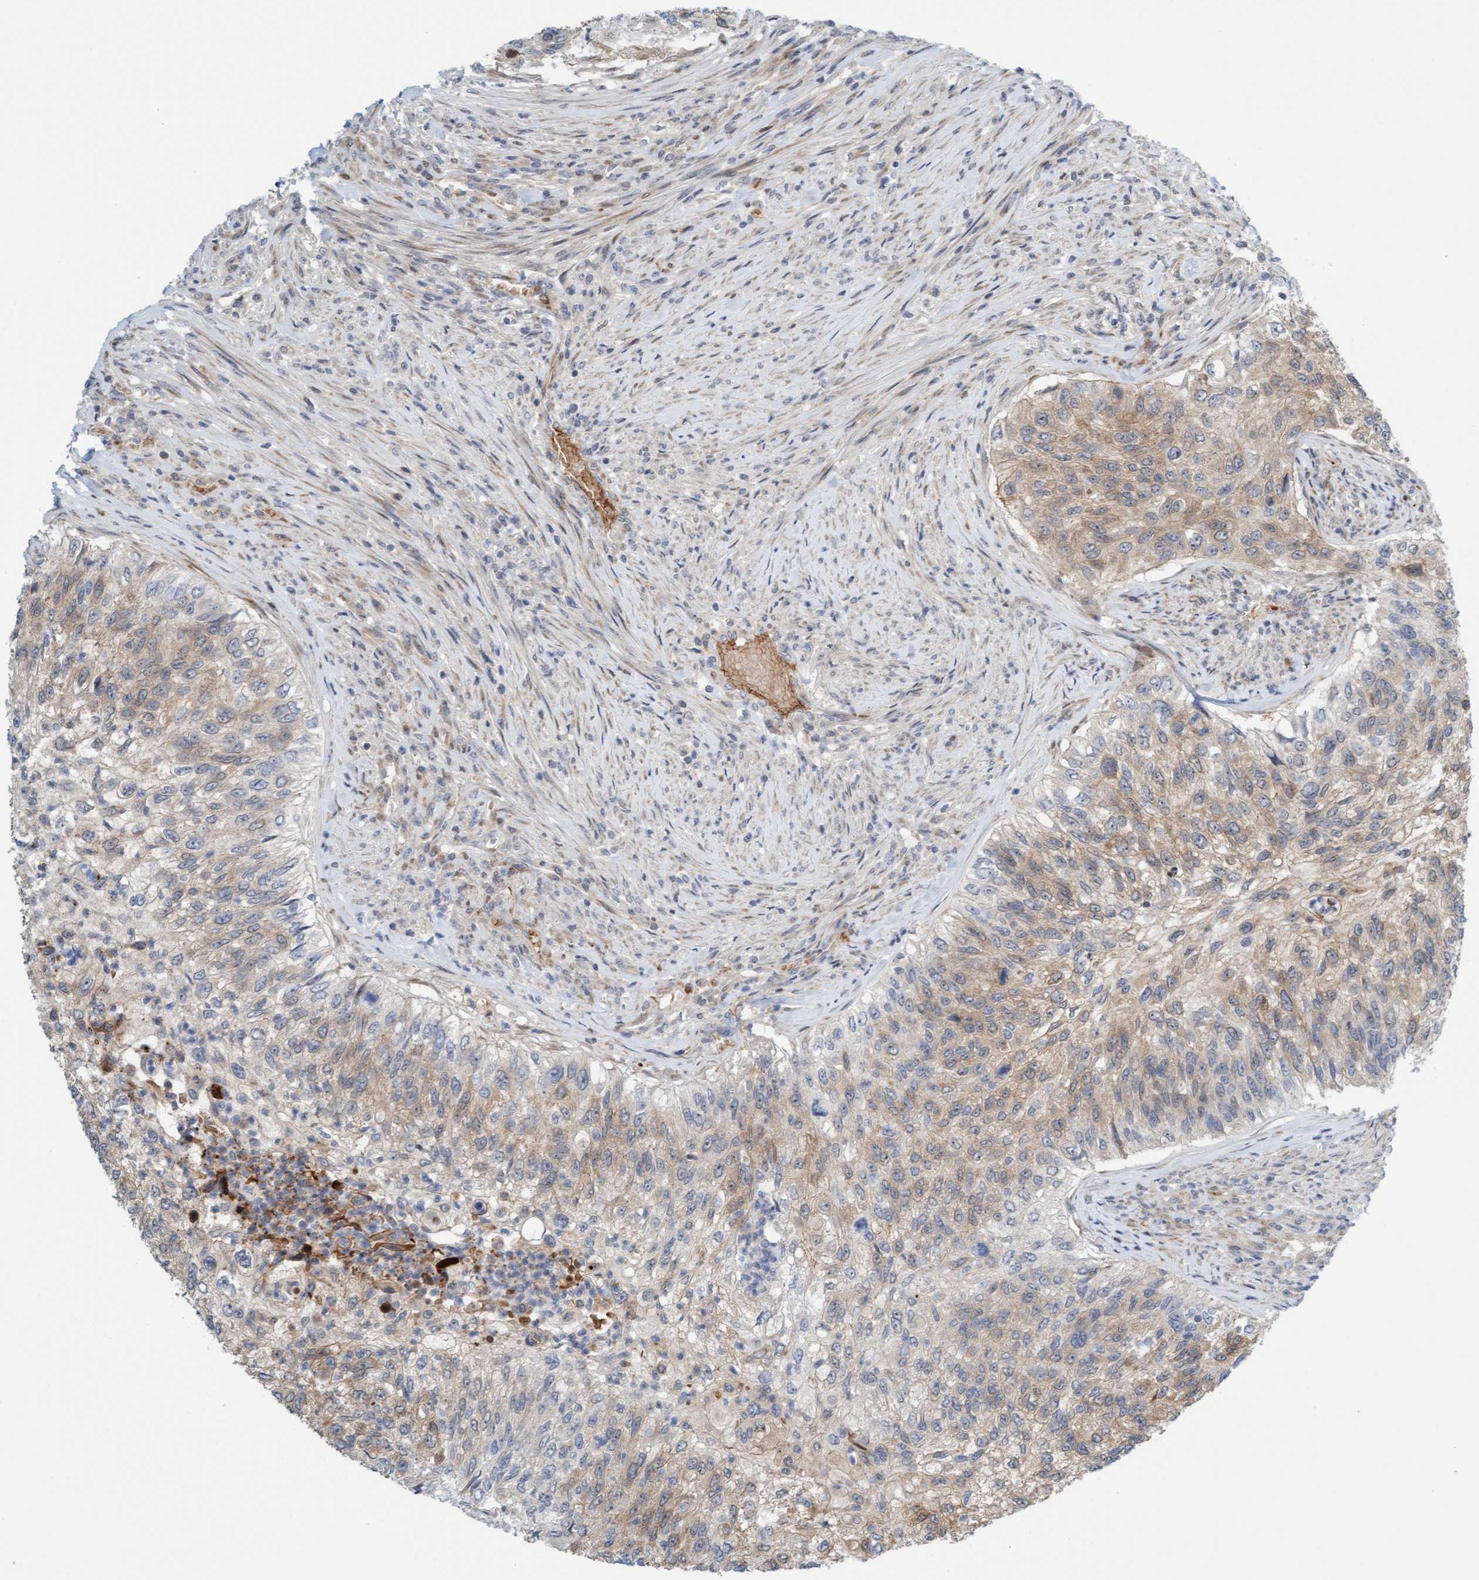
{"staining": {"intensity": "weak", "quantity": "25%-75%", "location": "cytoplasmic/membranous"}, "tissue": "urothelial cancer", "cell_type": "Tumor cells", "image_type": "cancer", "snomed": [{"axis": "morphology", "description": "Urothelial carcinoma, High grade"}, {"axis": "topography", "description": "Urinary bladder"}], "caption": "The histopathology image demonstrates immunohistochemical staining of high-grade urothelial carcinoma. There is weak cytoplasmic/membranous positivity is appreciated in about 25%-75% of tumor cells.", "gene": "EIF4EBP1", "patient": {"sex": "female", "age": 60}}